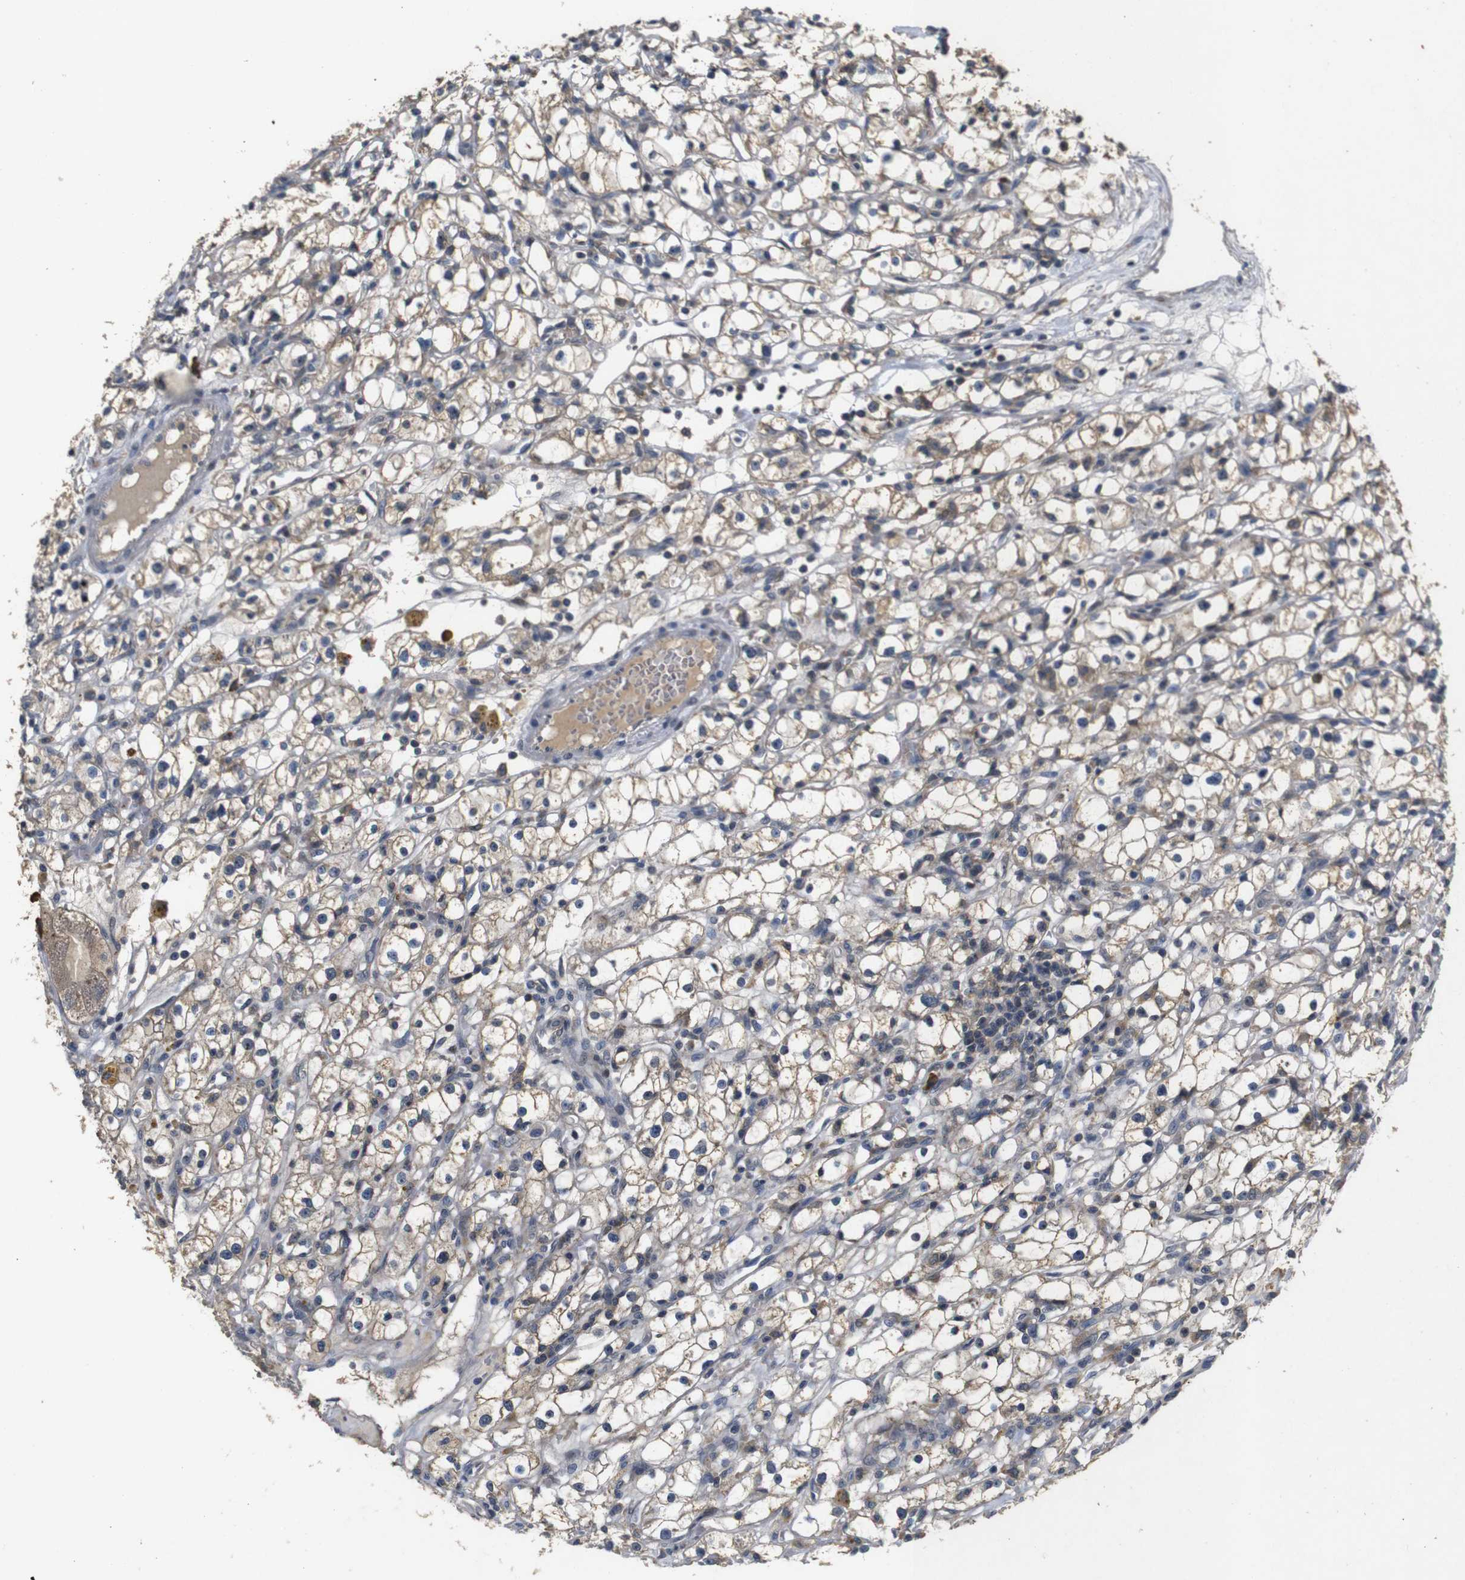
{"staining": {"intensity": "weak", "quantity": ">75%", "location": "cytoplasmic/membranous"}, "tissue": "renal cancer", "cell_type": "Tumor cells", "image_type": "cancer", "snomed": [{"axis": "morphology", "description": "Adenocarcinoma, NOS"}, {"axis": "topography", "description": "Kidney"}], "caption": "An IHC micrograph of tumor tissue is shown. Protein staining in brown highlights weak cytoplasmic/membranous positivity in renal cancer (adenocarcinoma) within tumor cells.", "gene": "MAGI2", "patient": {"sex": "male", "age": 56}}